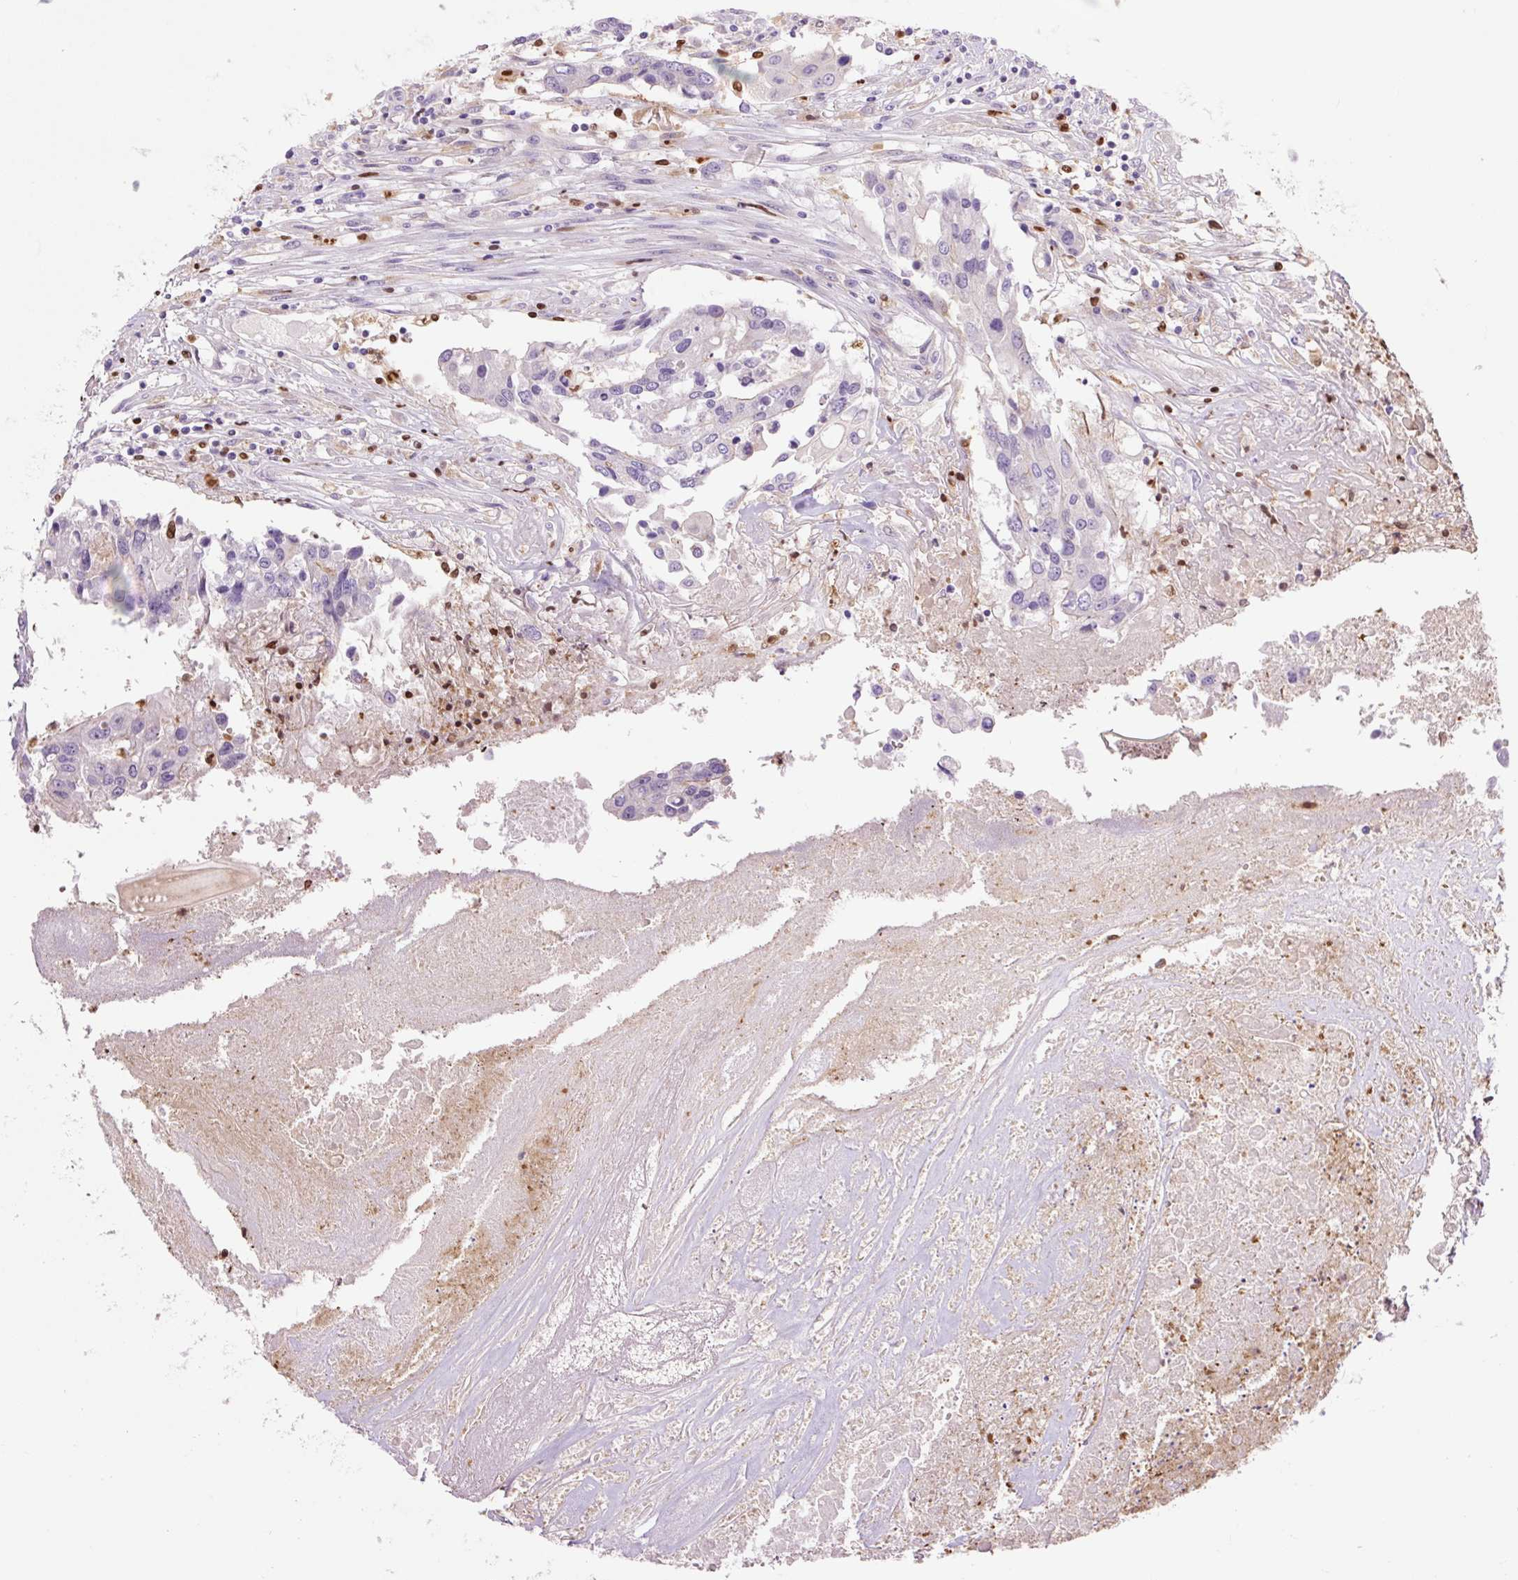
{"staining": {"intensity": "negative", "quantity": "none", "location": "none"}, "tissue": "colorectal cancer", "cell_type": "Tumor cells", "image_type": "cancer", "snomed": [{"axis": "morphology", "description": "Adenocarcinoma, NOS"}, {"axis": "topography", "description": "Colon"}], "caption": "Micrograph shows no significant protein expression in tumor cells of colorectal adenocarcinoma. Brightfield microscopy of IHC stained with DAB (3,3'-diaminobenzidine) (brown) and hematoxylin (blue), captured at high magnification.", "gene": "SPI1", "patient": {"sex": "male", "age": 77}}